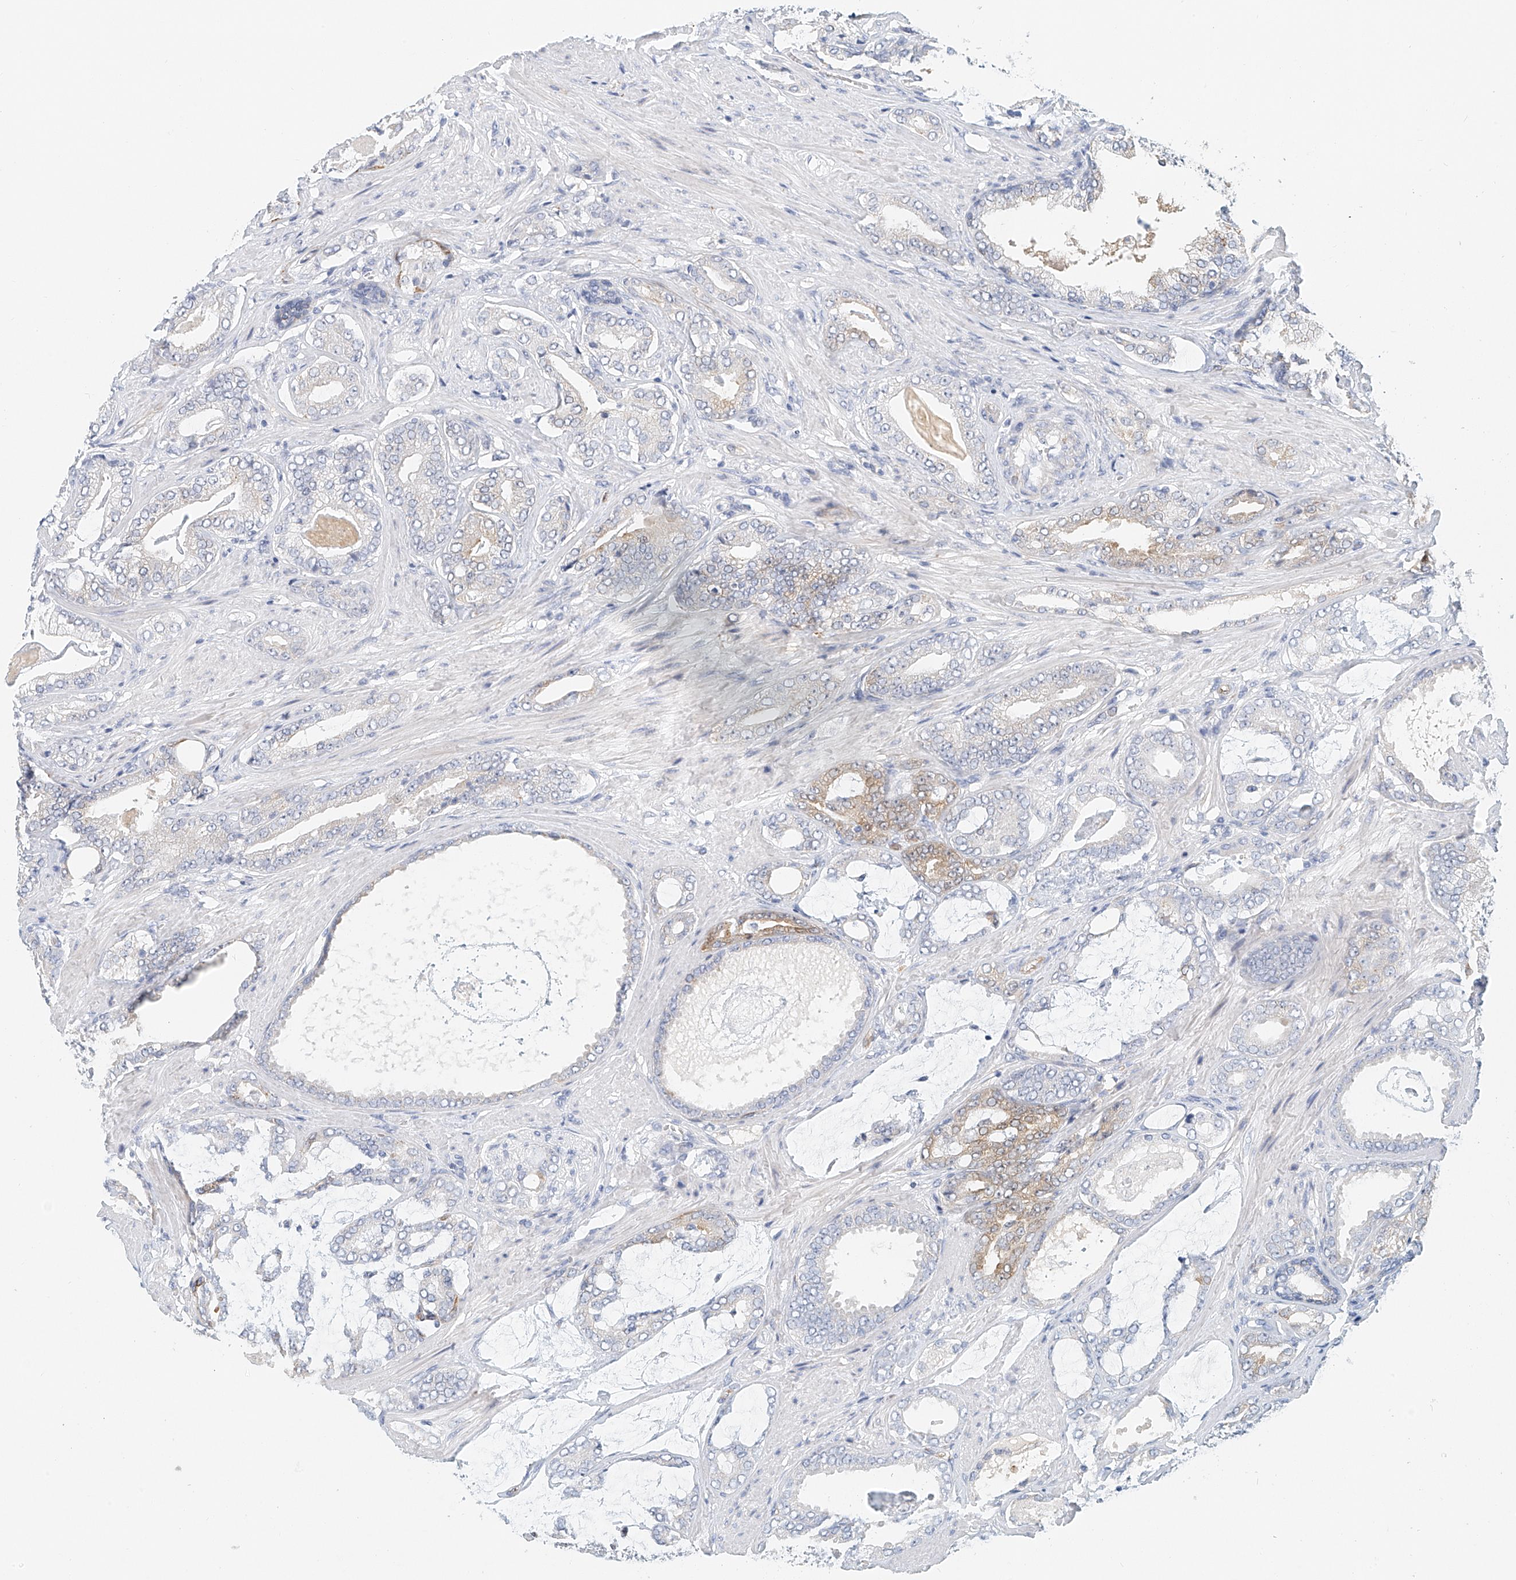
{"staining": {"intensity": "weak", "quantity": "<25%", "location": "cytoplasmic/membranous"}, "tissue": "prostate cancer", "cell_type": "Tumor cells", "image_type": "cancer", "snomed": [{"axis": "morphology", "description": "Adenocarcinoma, Low grade"}, {"axis": "topography", "description": "Prostate"}], "caption": "This is a photomicrograph of immunohistochemistry (IHC) staining of prostate cancer, which shows no expression in tumor cells.", "gene": "ARHGAP28", "patient": {"sex": "male", "age": 71}}